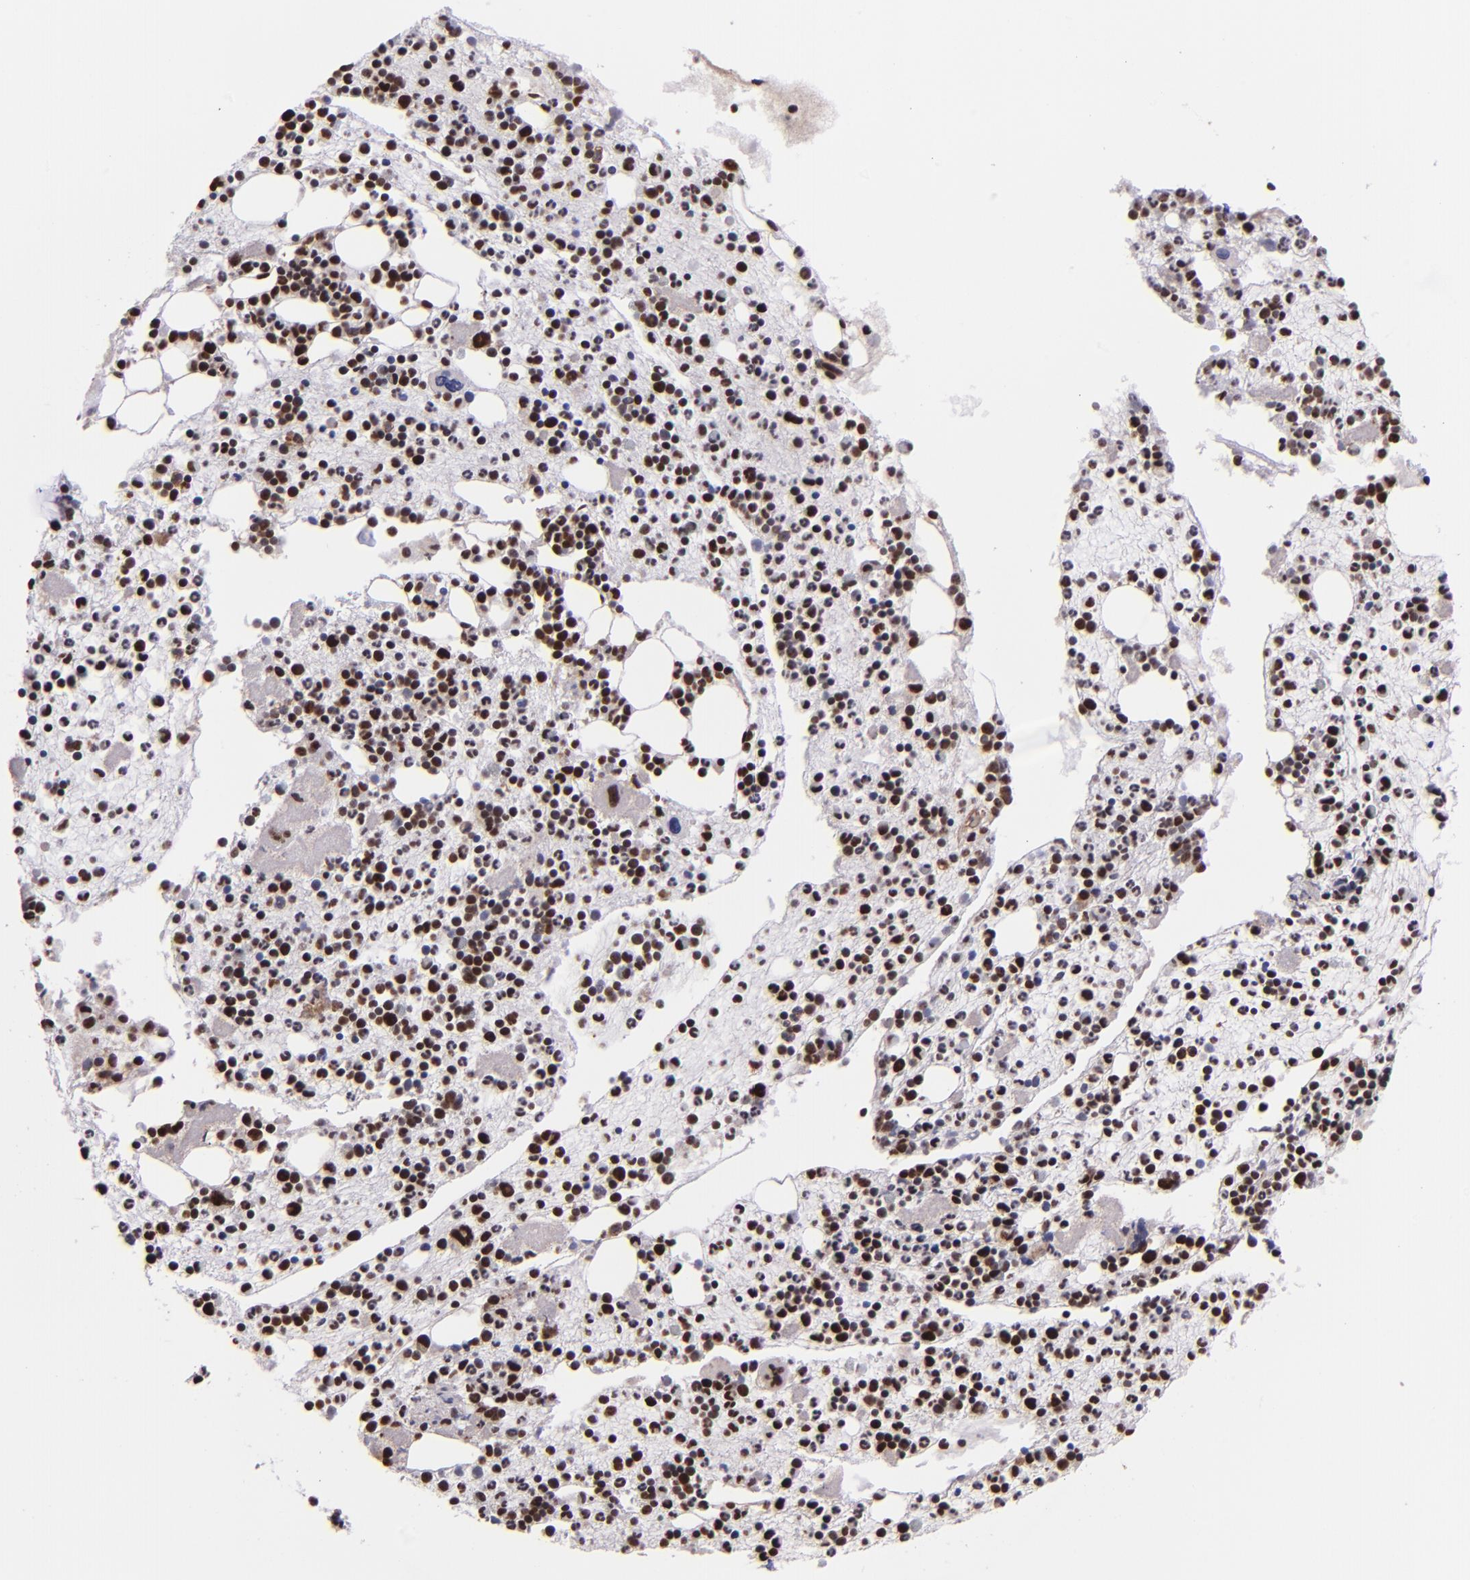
{"staining": {"intensity": "strong", "quantity": "25%-75%", "location": "nuclear"}, "tissue": "bone marrow", "cell_type": "Hematopoietic cells", "image_type": "normal", "snomed": [{"axis": "morphology", "description": "Normal tissue, NOS"}, {"axis": "topography", "description": "Bone marrow"}], "caption": "The immunohistochemical stain labels strong nuclear expression in hematopoietic cells of normal bone marrow.", "gene": "PQBP1", "patient": {"sex": "male", "age": 15}}